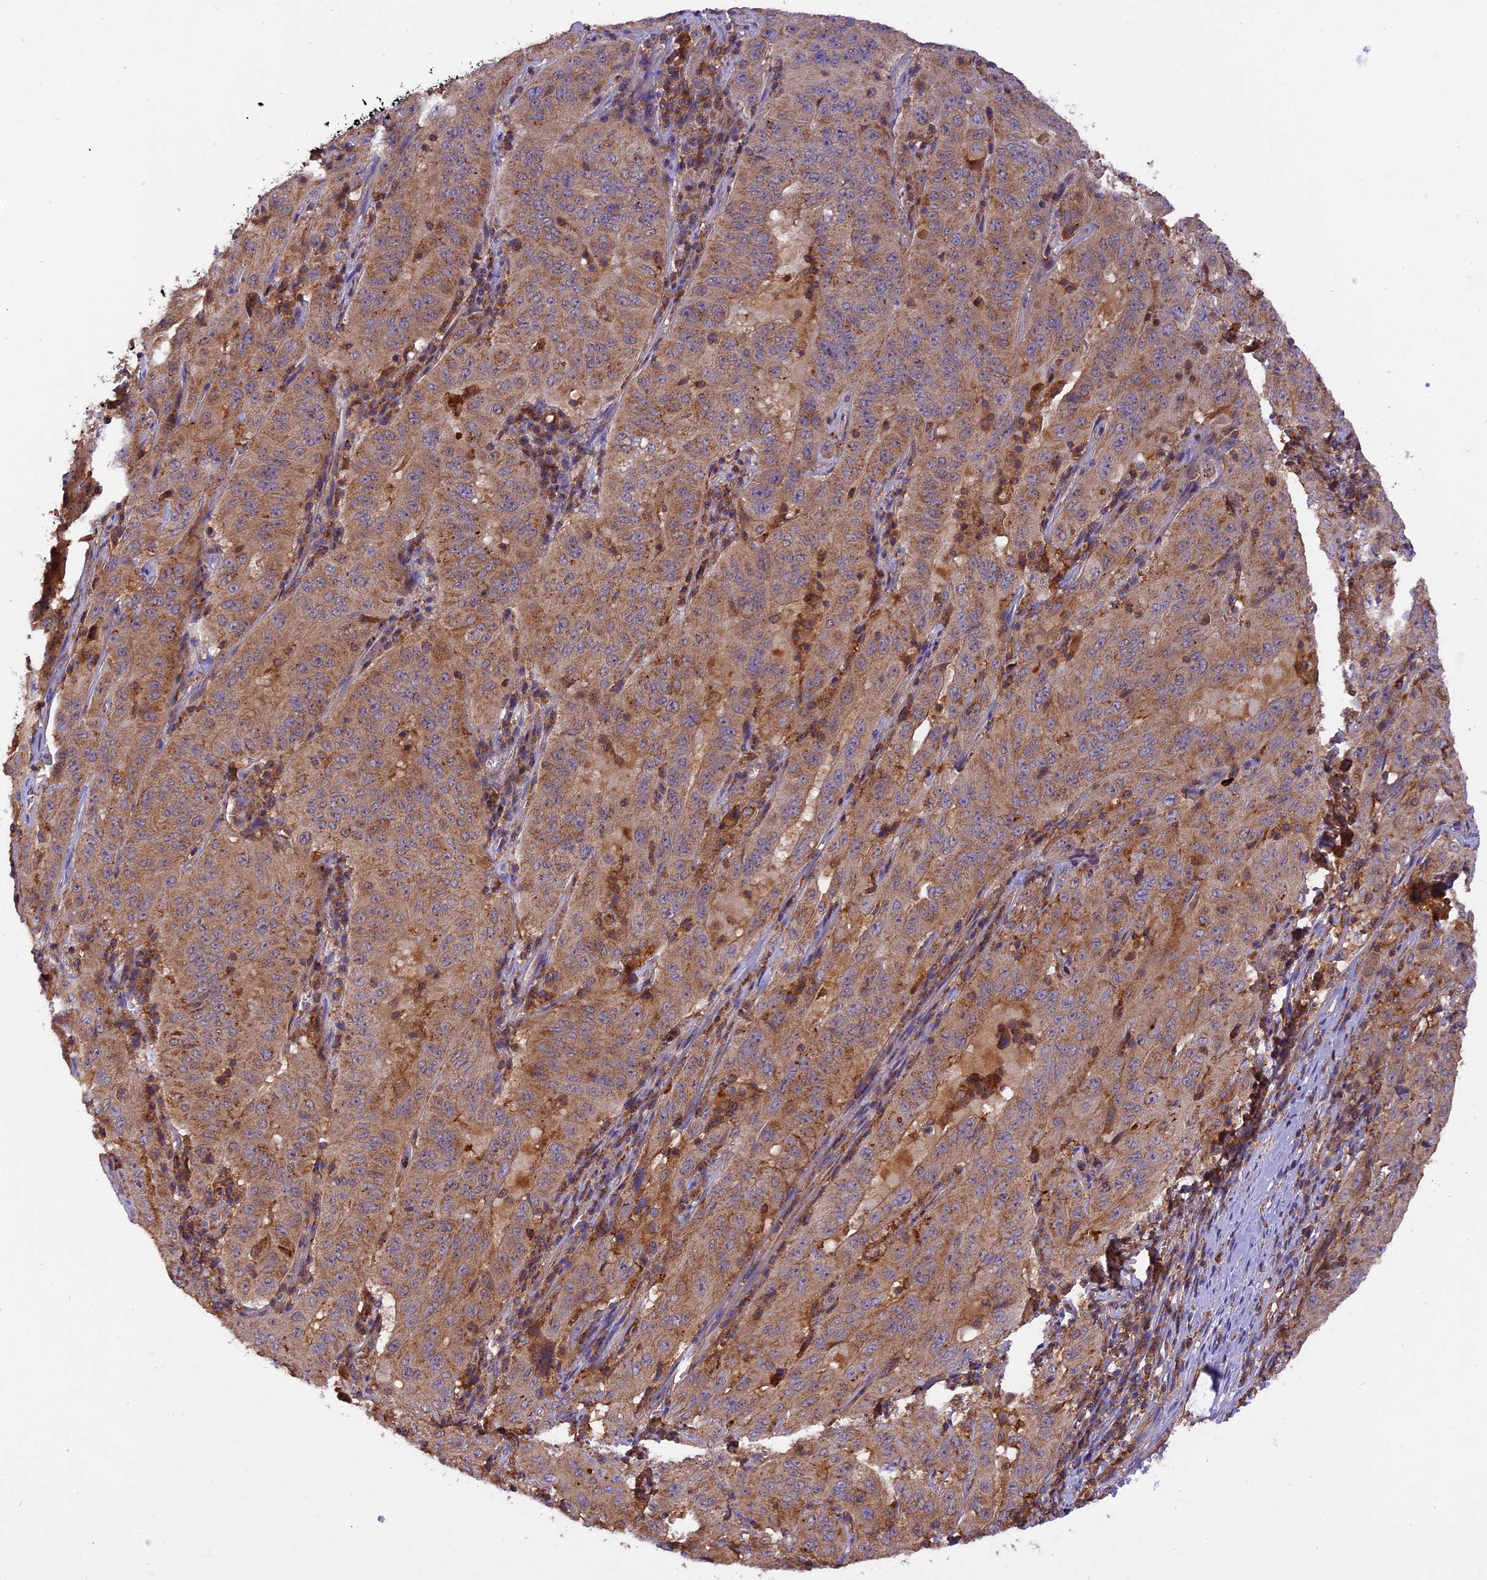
{"staining": {"intensity": "moderate", "quantity": ">75%", "location": "cytoplasmic/membranous"}, "tissue": "pancreatic cancer", "cell_type": "Tumor cells", "image_type": "cancer", "snomed": [{"axis": "morphology", "description": "Adenocarcinoma, NOS"}, {"axis": "topography", "description": "Pancreas"}], "caption": "Protein expression analysis of adenocarcinoma (pancreatic) shows moderate cytoplasmic/membranous positivity in approximately >75% of tumor cells.", "gene": "PEX3", "patient": {"sex": "male", "age": 63}}